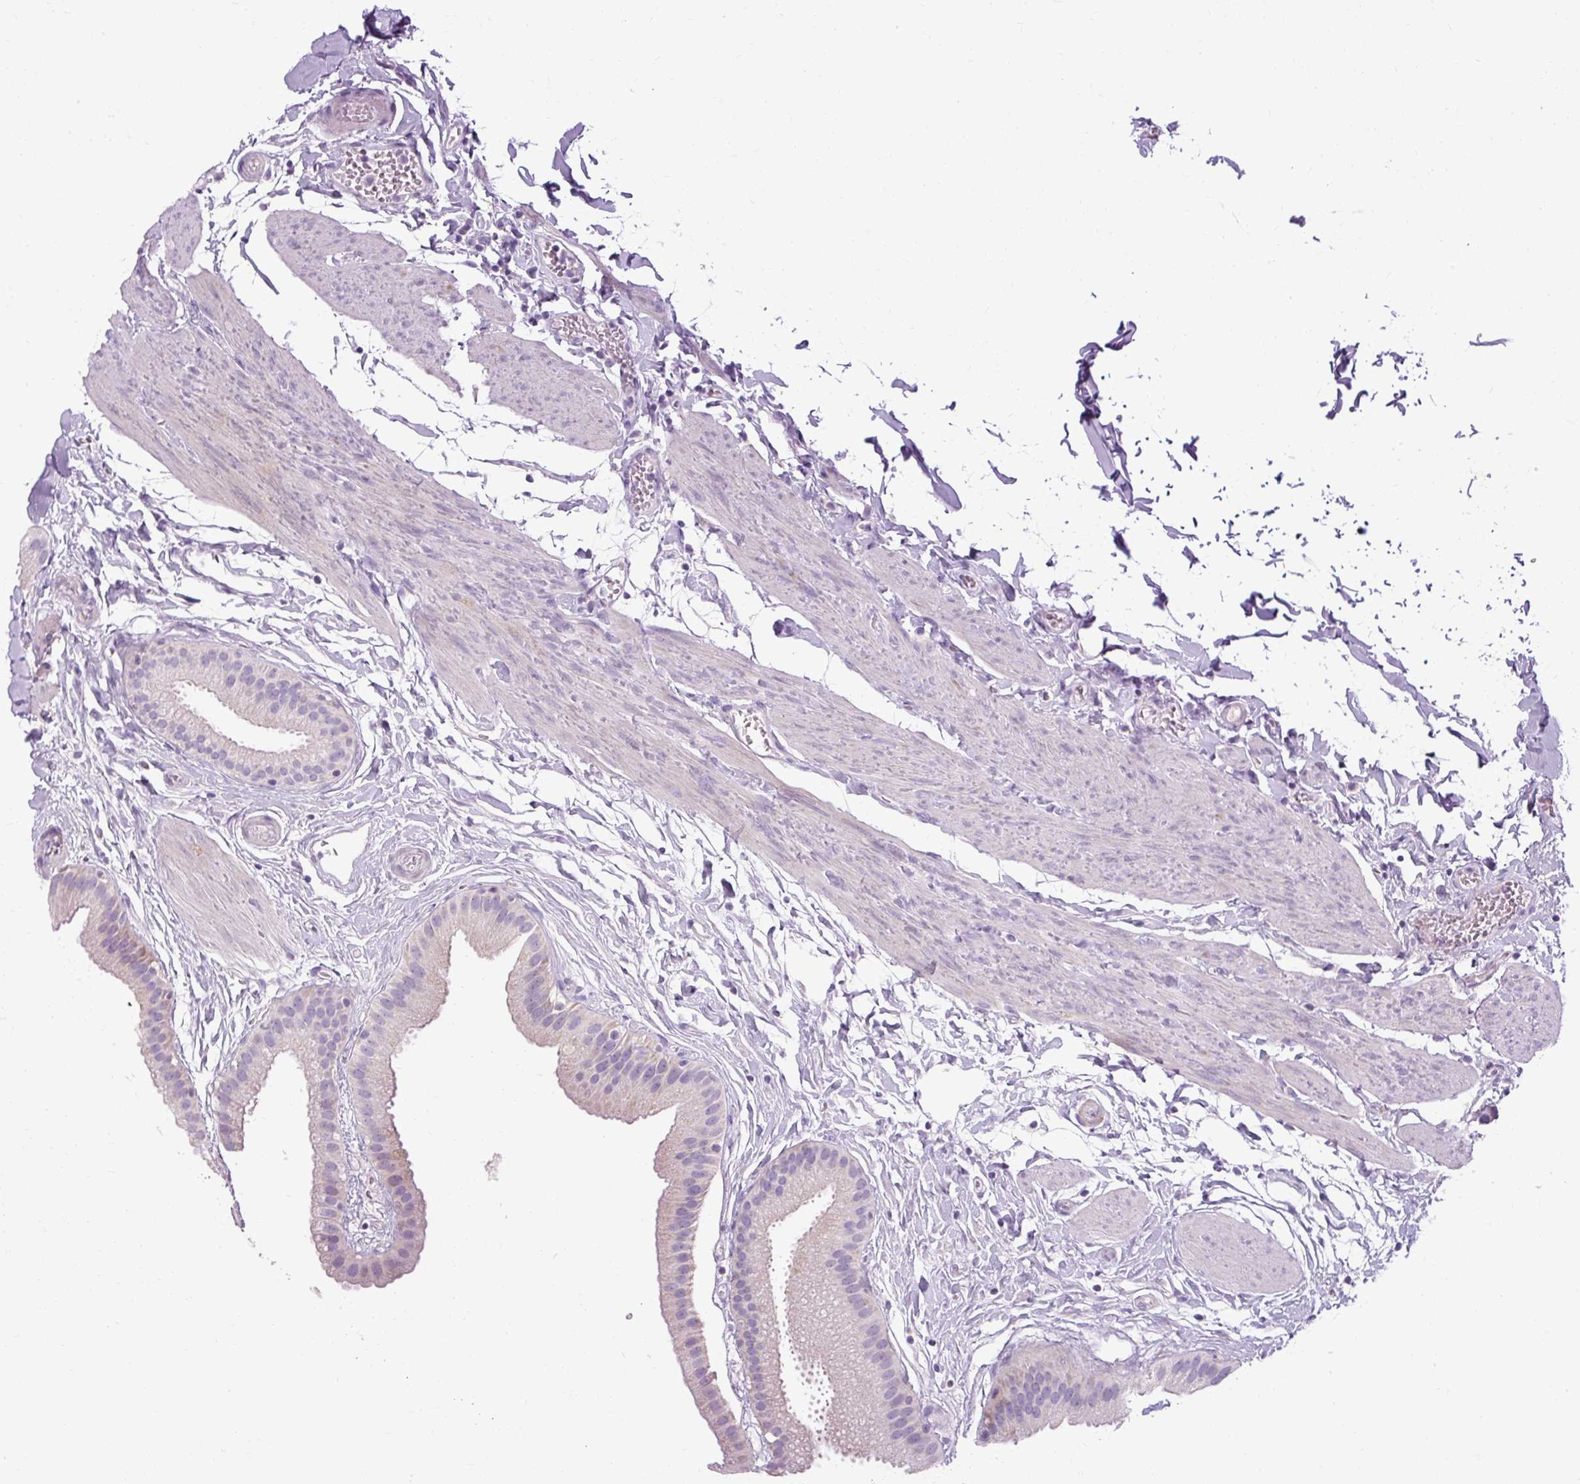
{"staining": {"intensity": "negative", "quantity": "none", "location": "none"}, "tissue": "gallbladder", "cell_type": "Glandular cells", "image_type": "normal", "snomed": [{"axis": "morphology", "description": "Normal tissue, NOS"}, {"axis": "topography", "description": "Gallbladder"}], "caption": "IHC of normal gallbladder demonstrates no positivity in glandular cells. (DAB immunohistochemistry (IHC) visualized using brightfield microscopy, high magnification).", "gene": "ARRDC2", "patient": {"sex": "female", "age": 63}}